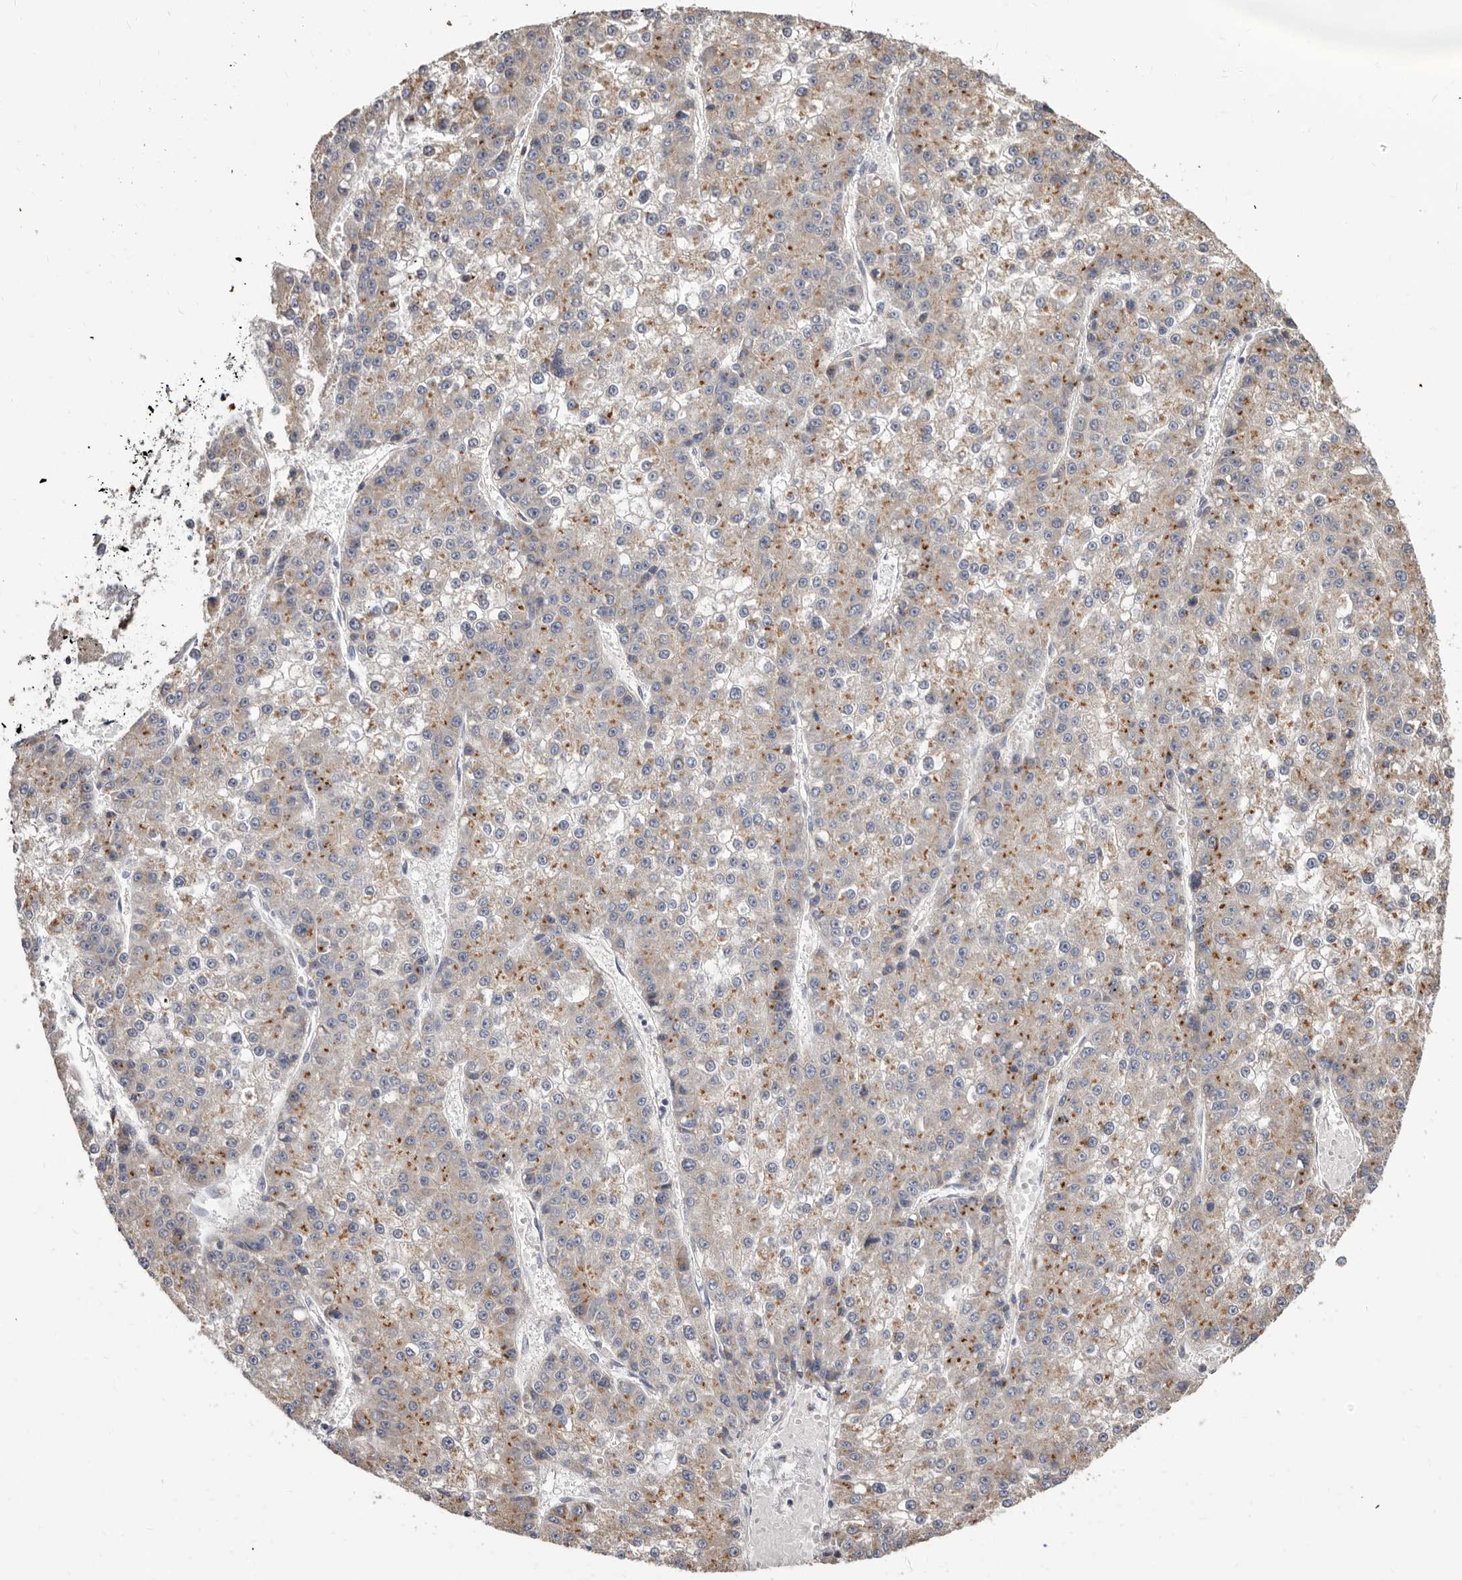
{"staining": {"intensity": "weak", "quantity": "25%-75%", "location": "cytoplasmic/membranous"}, "tissue": "liver cancer", "cell_type": "Tumor cells", "image_type": "cancer", "snomed": [{"axis": "morphology", "description": "Carcinoma, Hepatocellular, NOS"}, {"axis": "topography", "description": "Liver"}], "caption": "A low amount of weak cytoplasmic/membranous positivity is seen in approximately 25%-75% of tumor cells in liver cancer (hepatocellular carcinoma) tissue. The staining is performed using DAB brown chromogen to label protein expression. The nuclei are counter-stained blue using hematoxylin.", "gene": "ASIC5", "patient": {"sex": "female", "age": 73}}